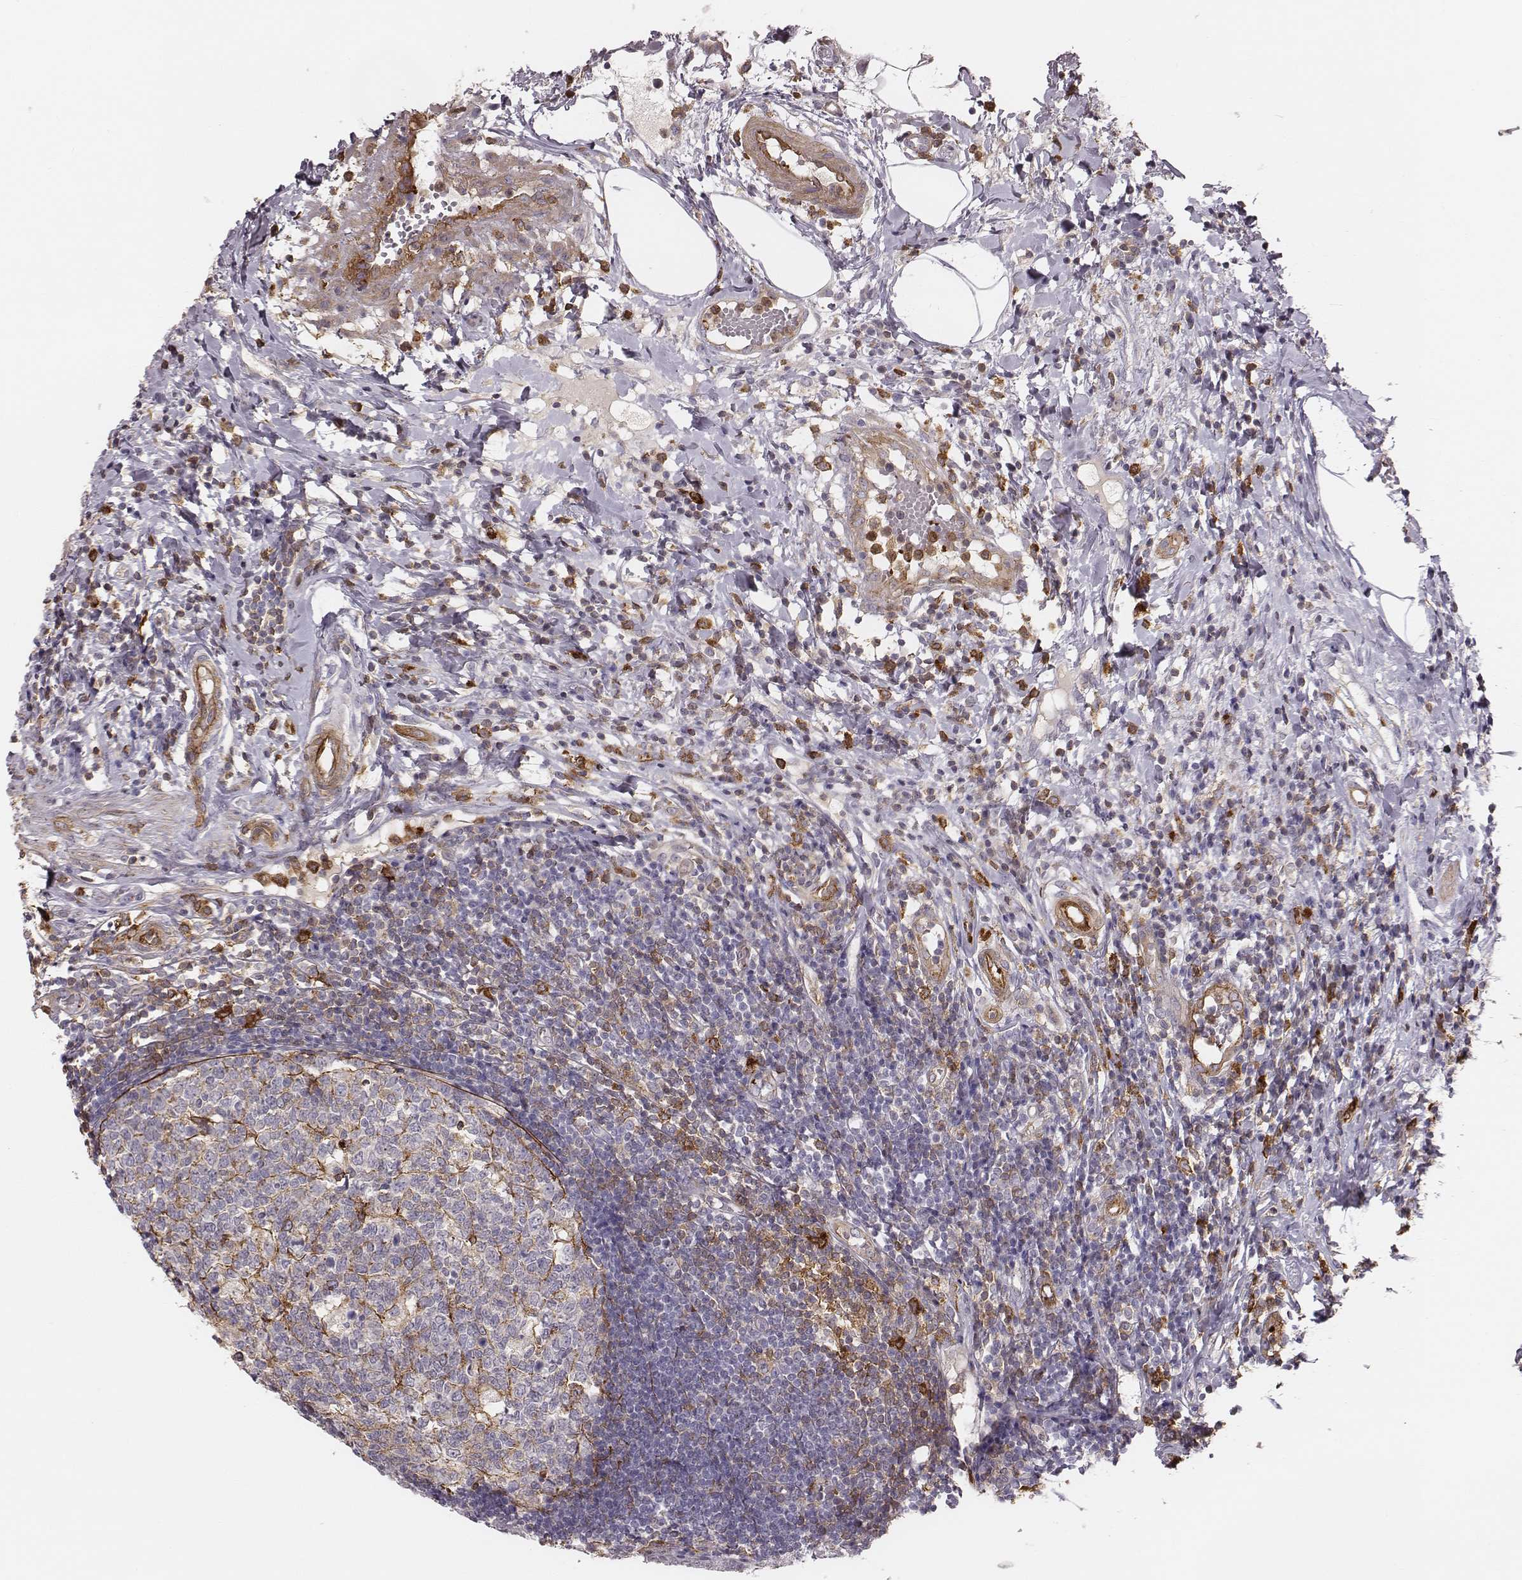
{"staining": {"intensity": "negative", "quantity": "none", "location": "none"}, "tissue": "appendix", "cell_type": "Glandular cells", "image_type": "normal", "snomed": [{"axis": "morphology", "description": "Normal tissue, NOS"}, {"axis": "morphology", "description": "Inflammation, NOS"}, {"axis": "topography", "description": "Appendix"}], "caption": "A micrograph of appendix stained for a protein shows no brown staining in glandular cells.", "gene": "ZYX", "patient": {"sex": "male", "age": 16}}